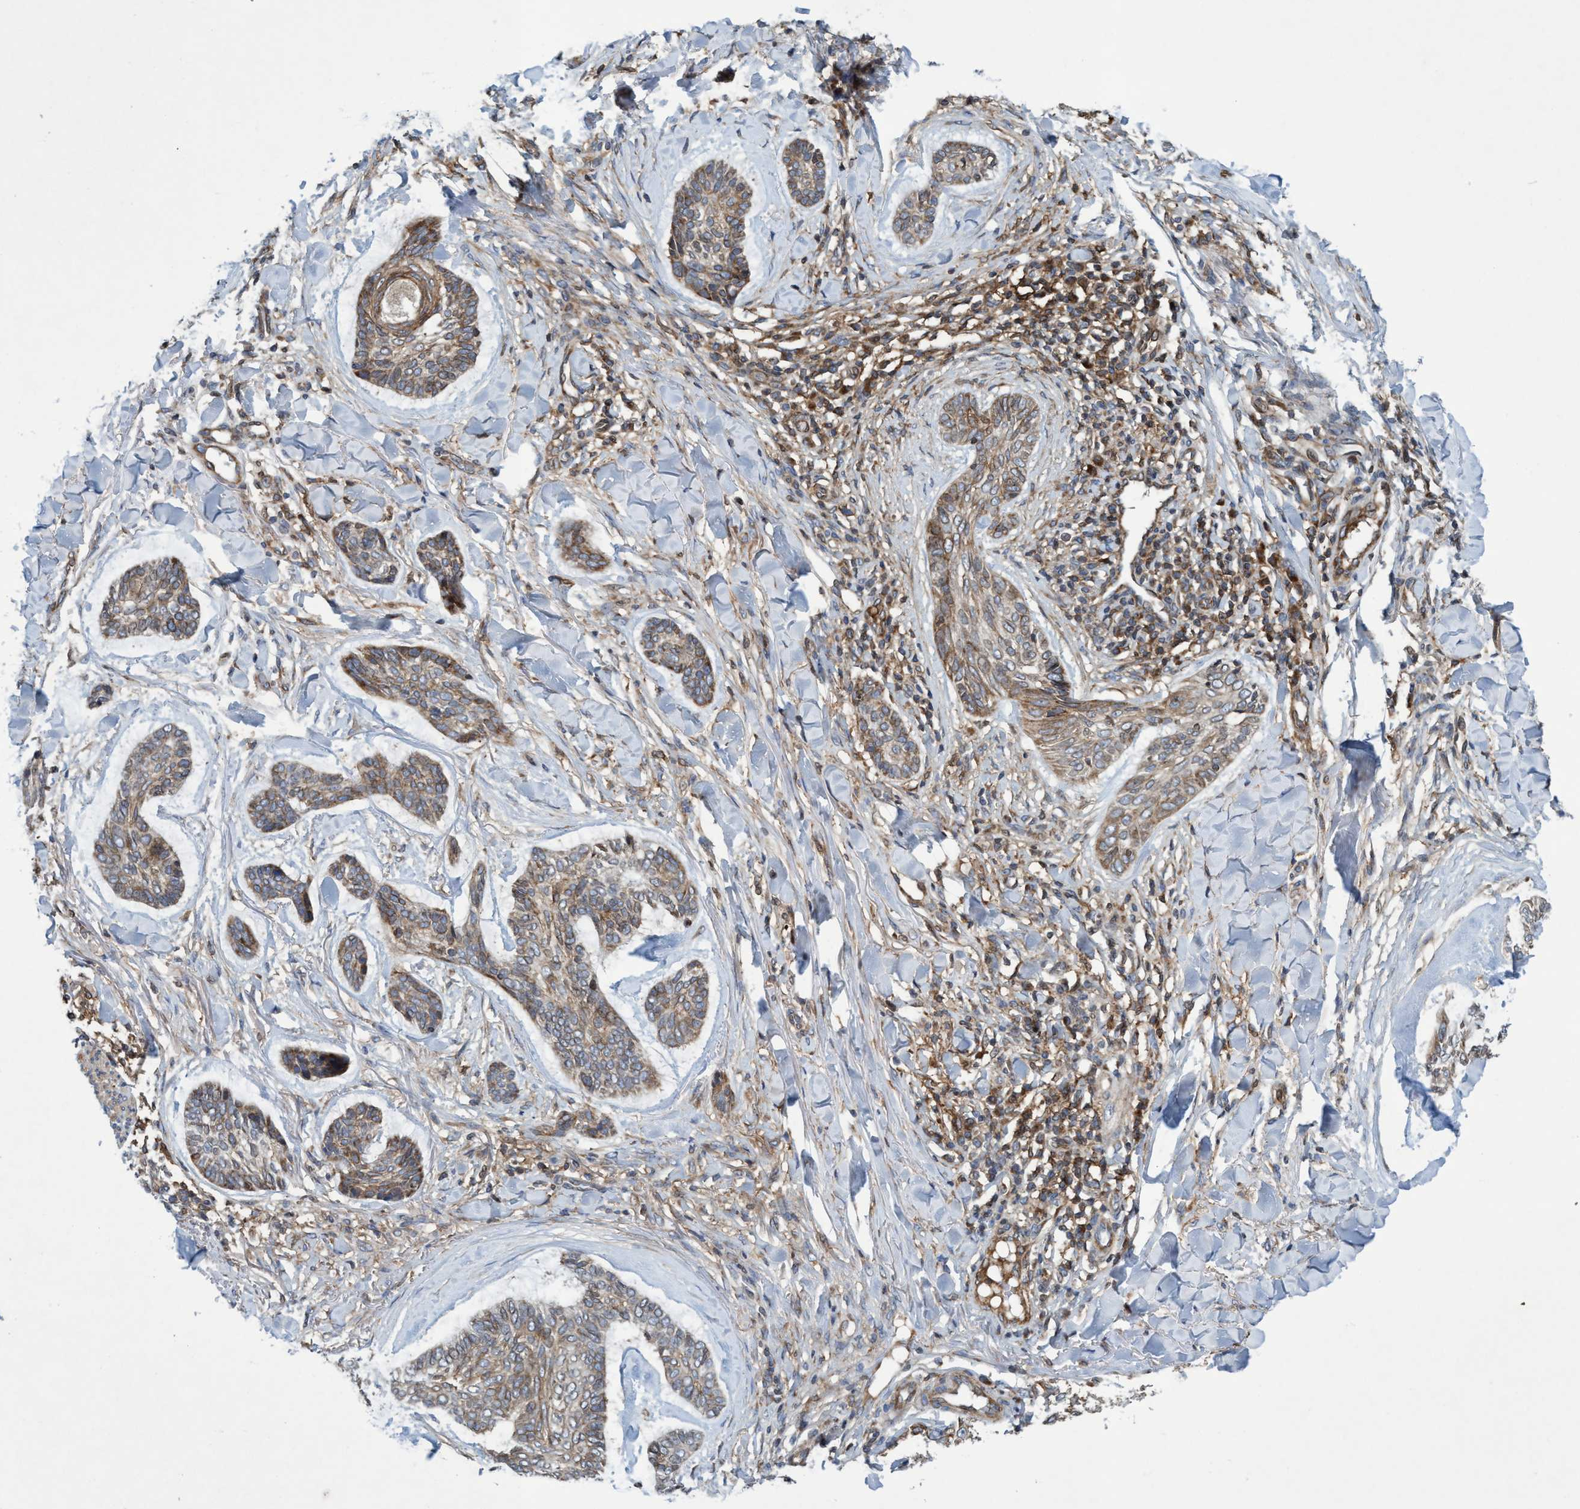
{"staining": {"intensity": "weak", "quantity": ">75%", "location": "cytoplasmic/membranous"}, "tissue": "skin cancer", "cell_type": "Tumor cells", "image_type": "cancer", "snomed": [{"axis": "morphology", "description": "Basal cell carcinoma"}, {"axis": "topography", "description": "Skin"}], "caption": "Skin basal cell carcinoma stained for a protein (brown) exhibits weak cytoplasmic/membranous positive expression in about >75% of tumor cells.", "gene": "SLC16A3", "patient": {"sex": "male", "age": 43}}